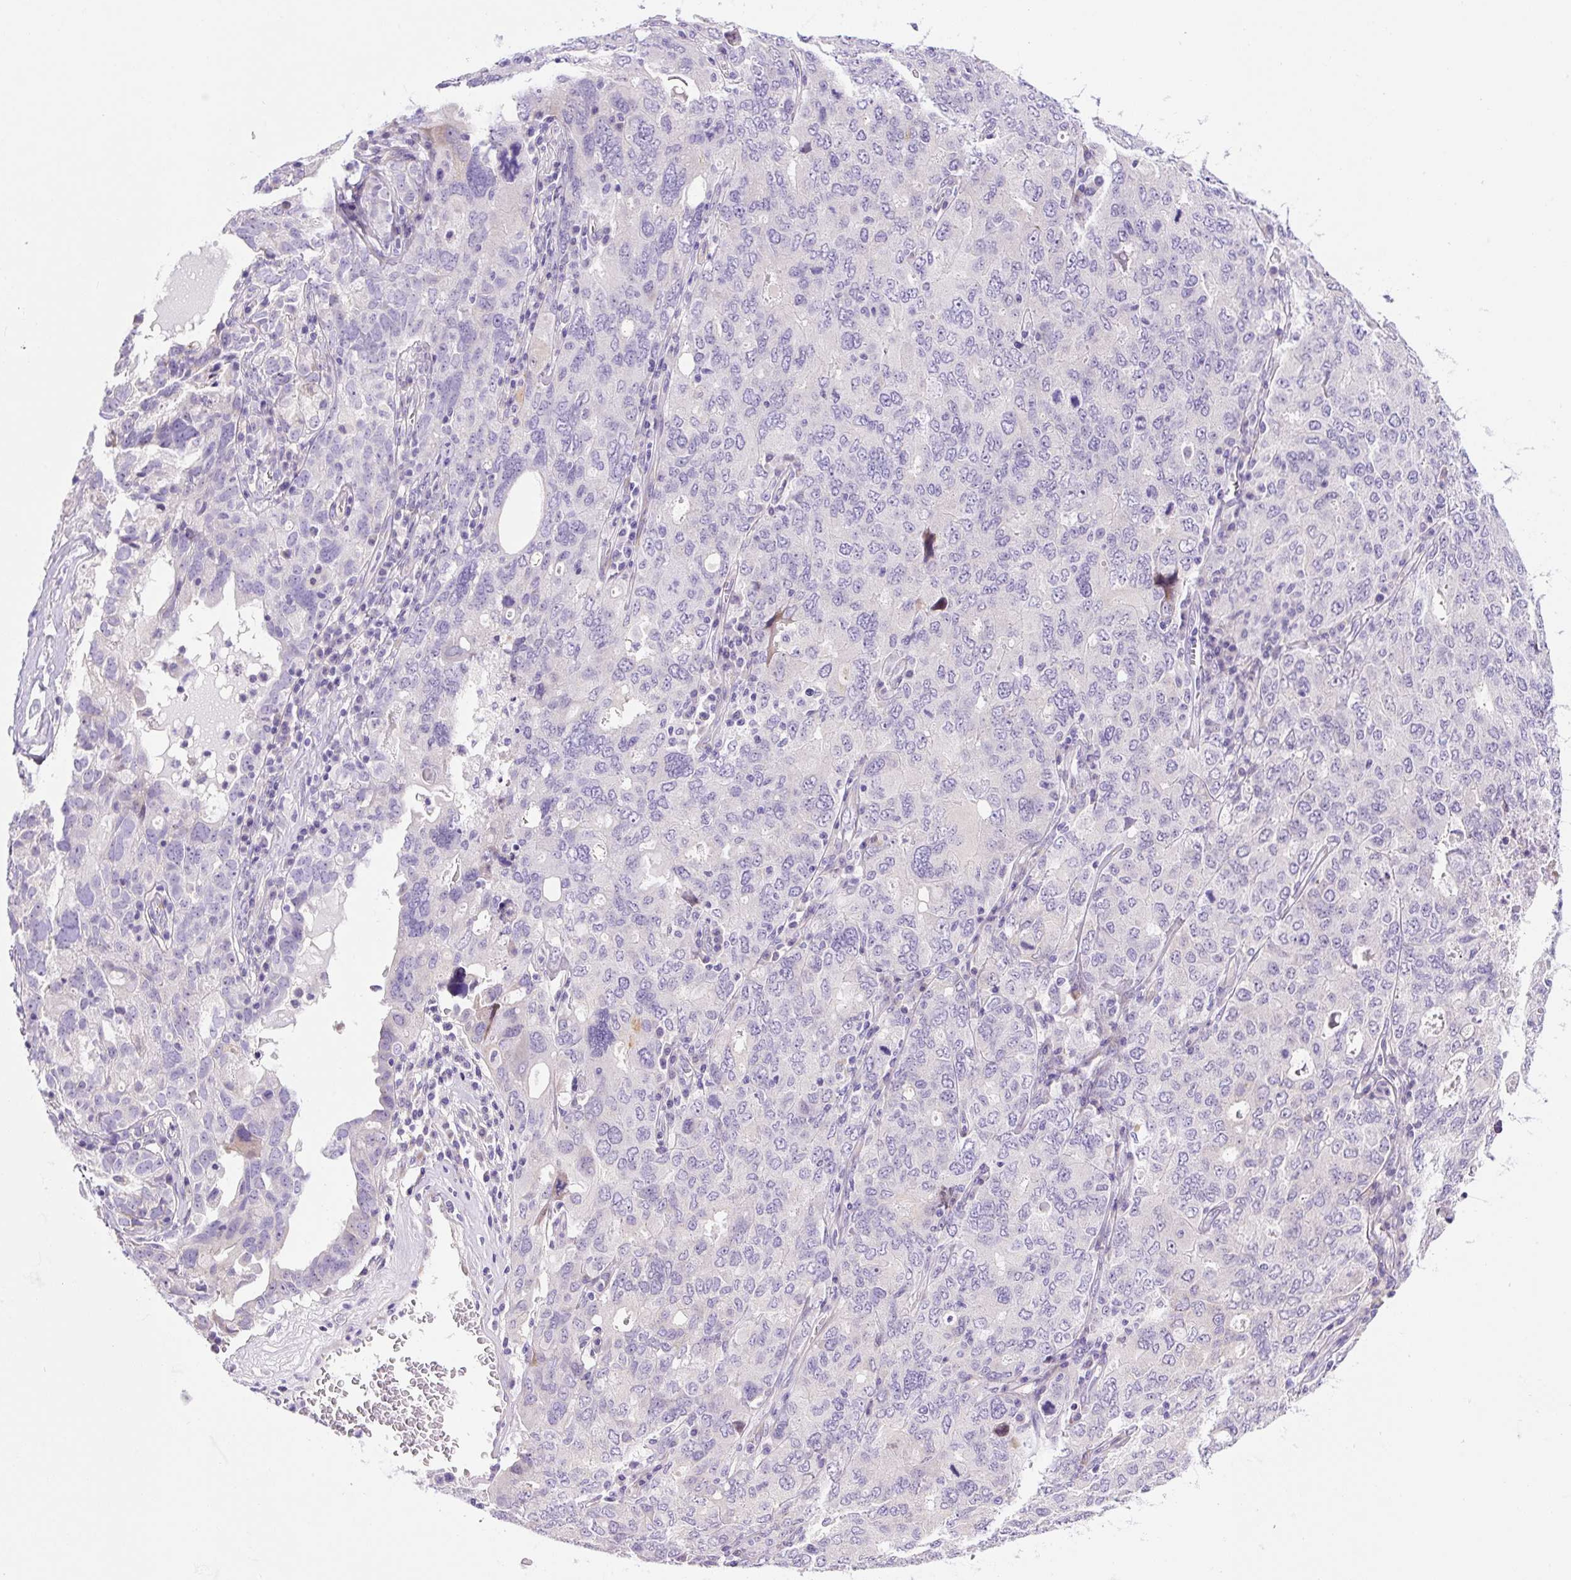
{"staining": {"intensity": "negative", "quantity": "none", "location": "none"}, "tissue": "ovarian cancer", "cell_type": "Tumor cells", "image_type": "cancer", "snomed": [{"axis": "morphology", "description": "Carcinoma, endometroid"}, {"axis": "topography", "description": "Ovary"}], "caption": "This is a micrograph of IHC staining of endometroid carcinoma (ovarian), which shows no positivity in tumor cells.", "gene": "ASB4", "patient": {"sex": "female", "age": 62}}